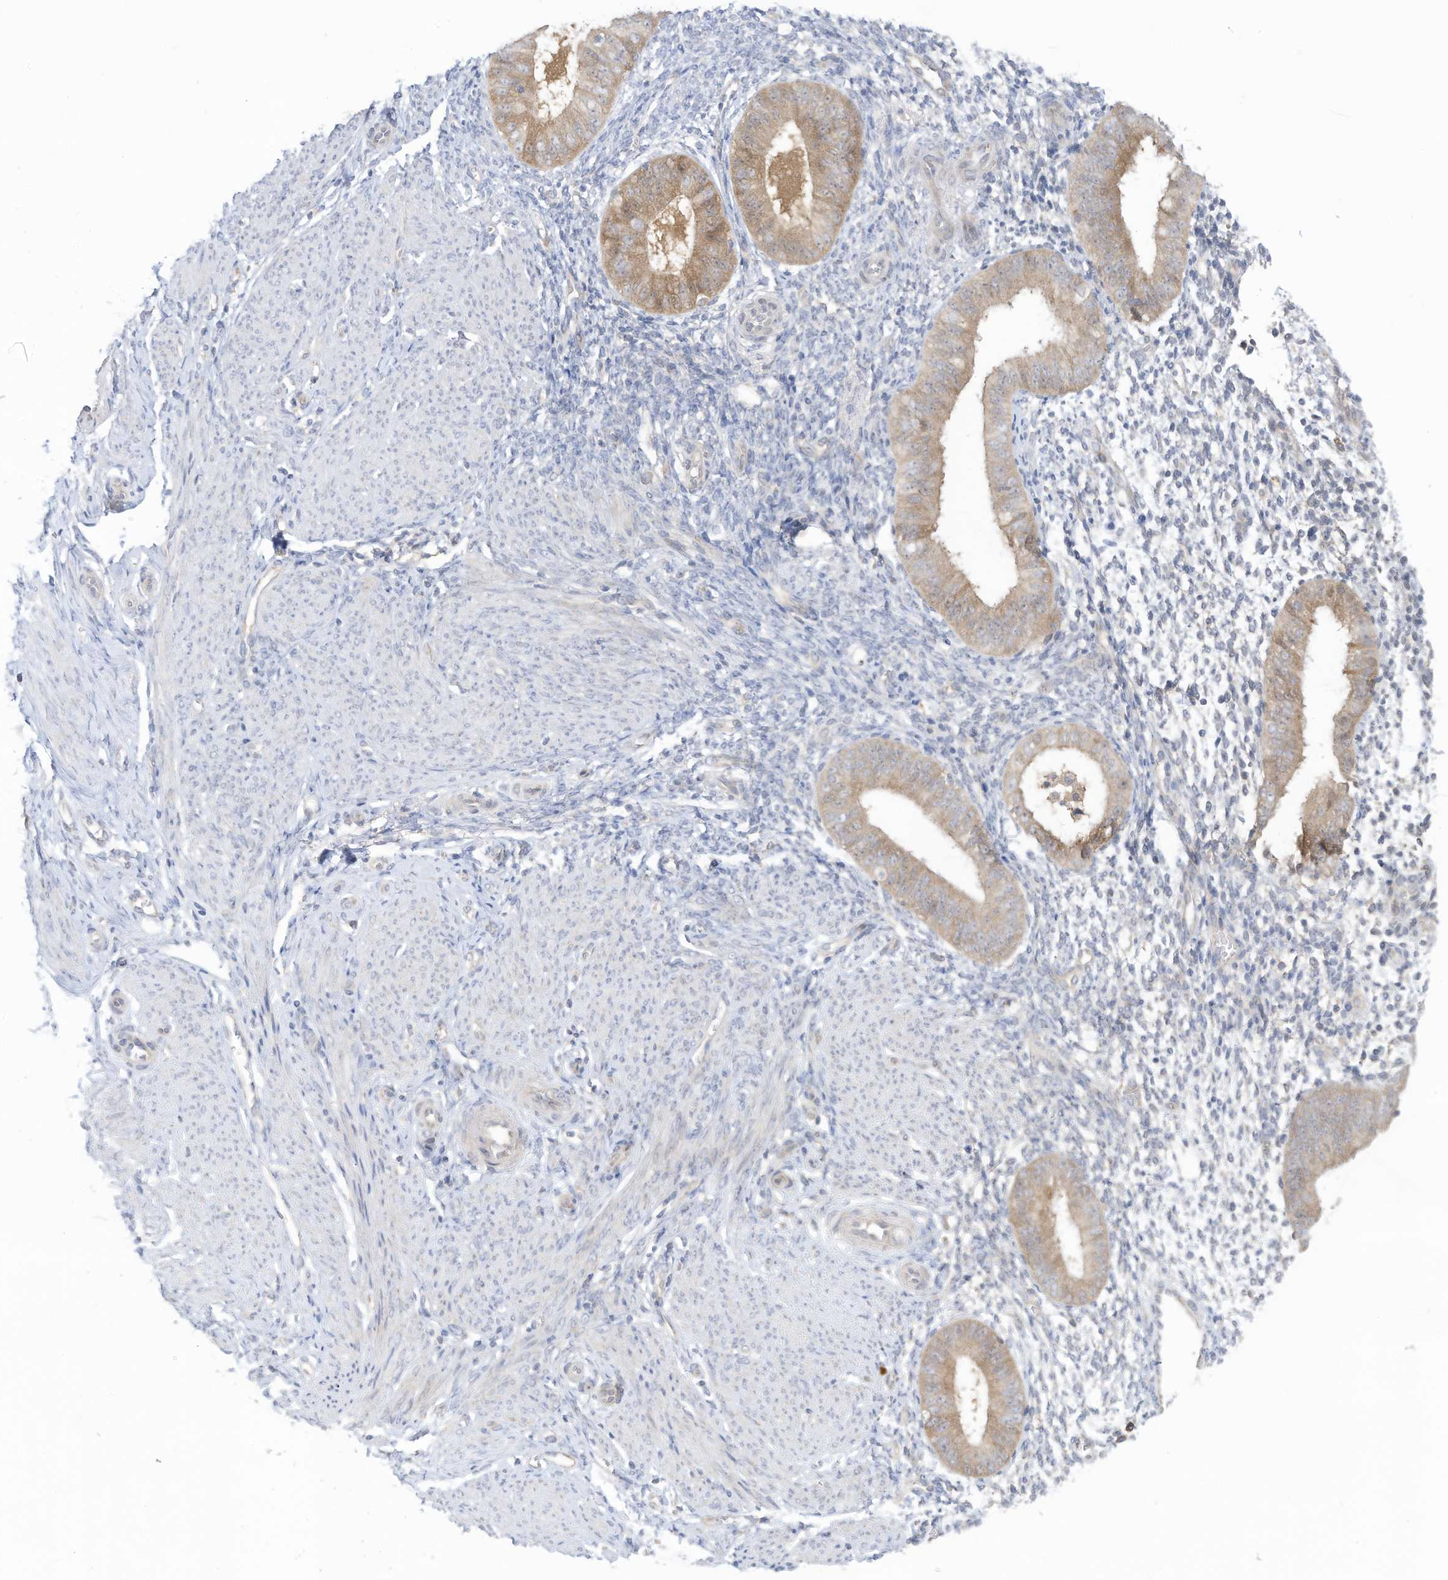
{"staining": {"intensity": "negative", "quantity": "none", "location": "none"}, "tissue": "endometrium", "cell_type": "Cells in endometrial stroma", "image_type": "normal", "snomed": [{"axis": "morphology", "description": "Normal tissue, NOS"}, {"axis": "topography", "description": "Uterus"}, {"axis": "topography", "description": "Endometrium"}], "caption": "A high-resolution histopathology image shows IHC staining of normal endometrium, which shows no significant expression in cells in endometrial stroma. (DAB immunohistochemistry, high magnification).", "gene": "LRRN2", "patient": {"sex": "female", "age": 48}}